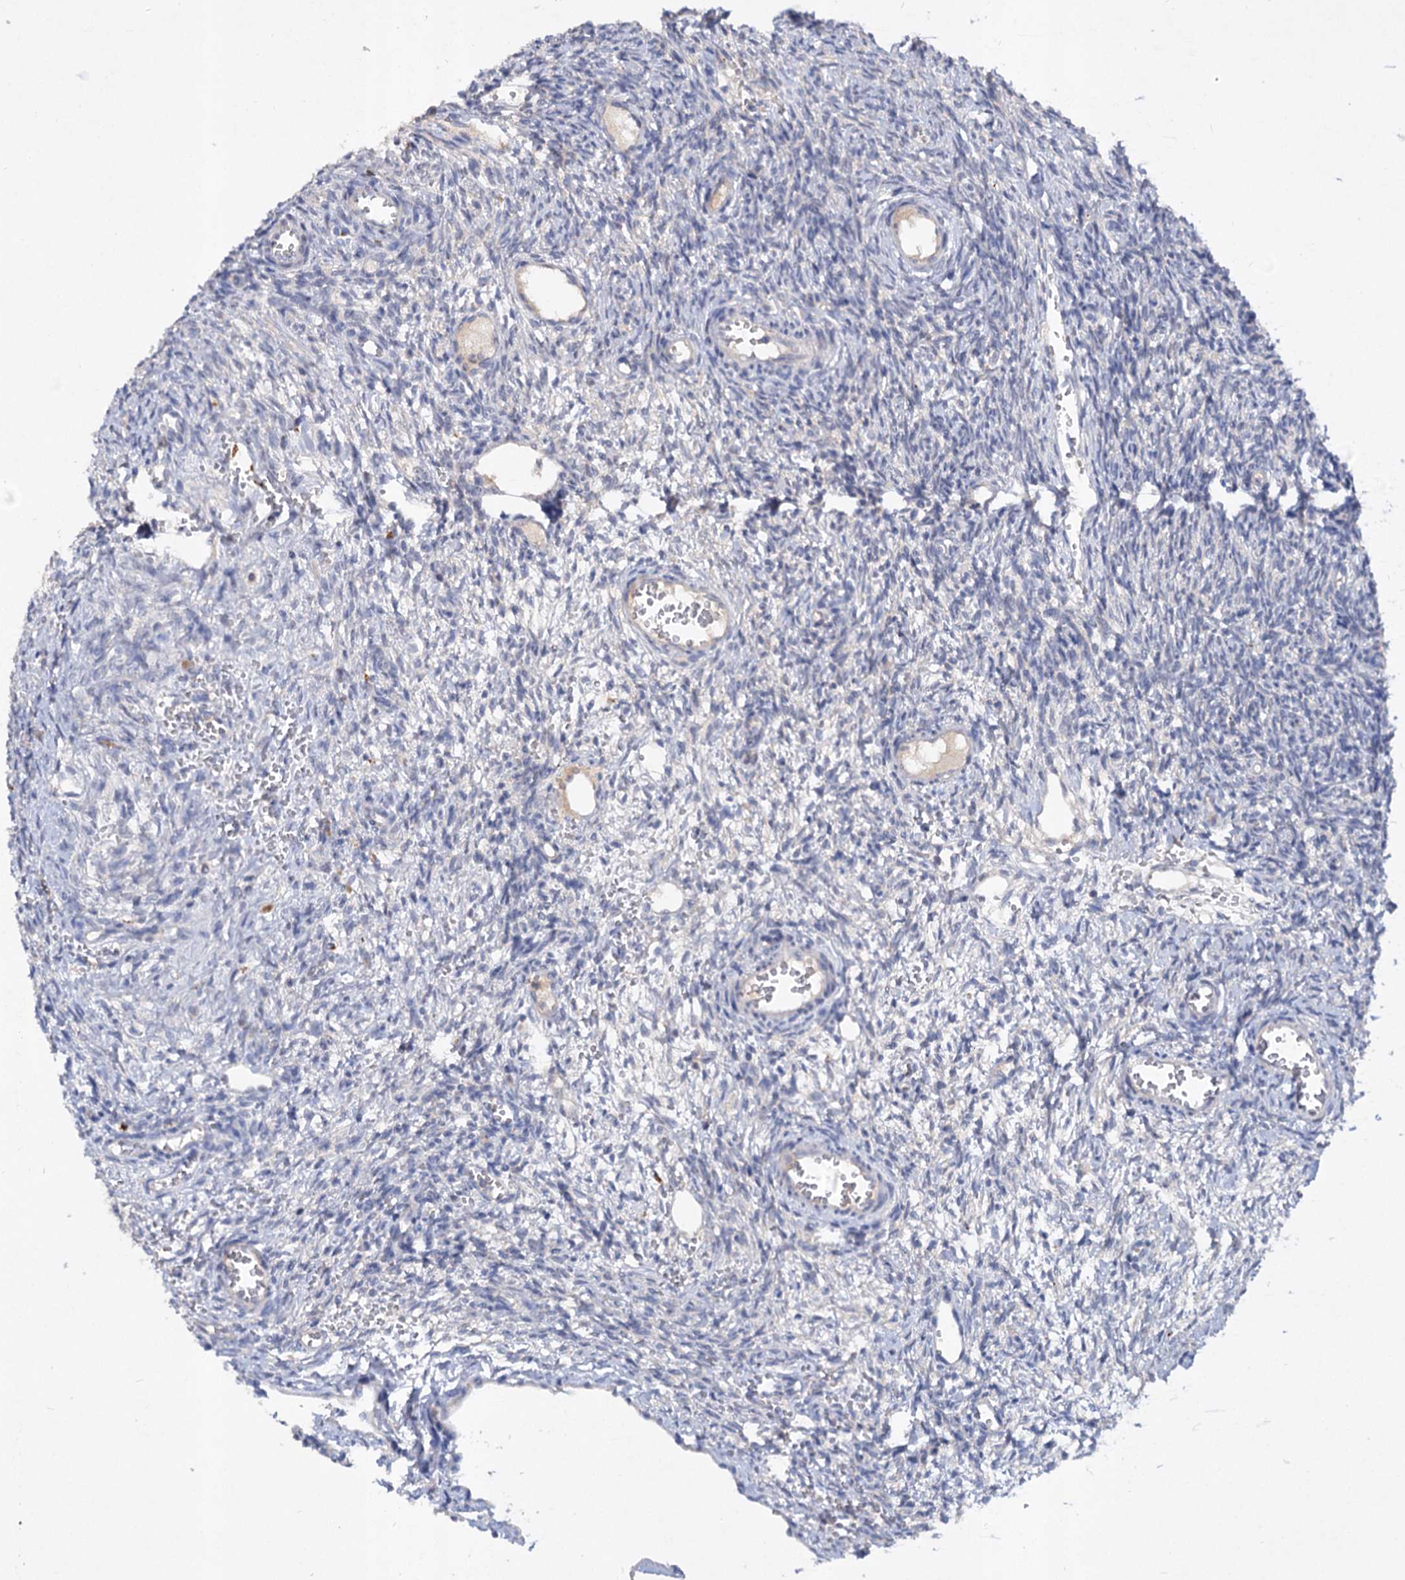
{"staining": {"intensity": "negative", "quantity": "none", "location": "none"}, "tissue": "ovary", "cell_type": "Ovarian stroma cells", "image_type": "normal", "snomed": [{"axis": "morphology", "description": "Normal tissue, NOS"}, {"axis": "topography", "description": "Ovary"}], "caption": "The histopathology image exhibits no staining of ovarian stroma cells in benign ovary.", "gene": "ATP4A", "patient": {"sex": "female", "age": 39}}